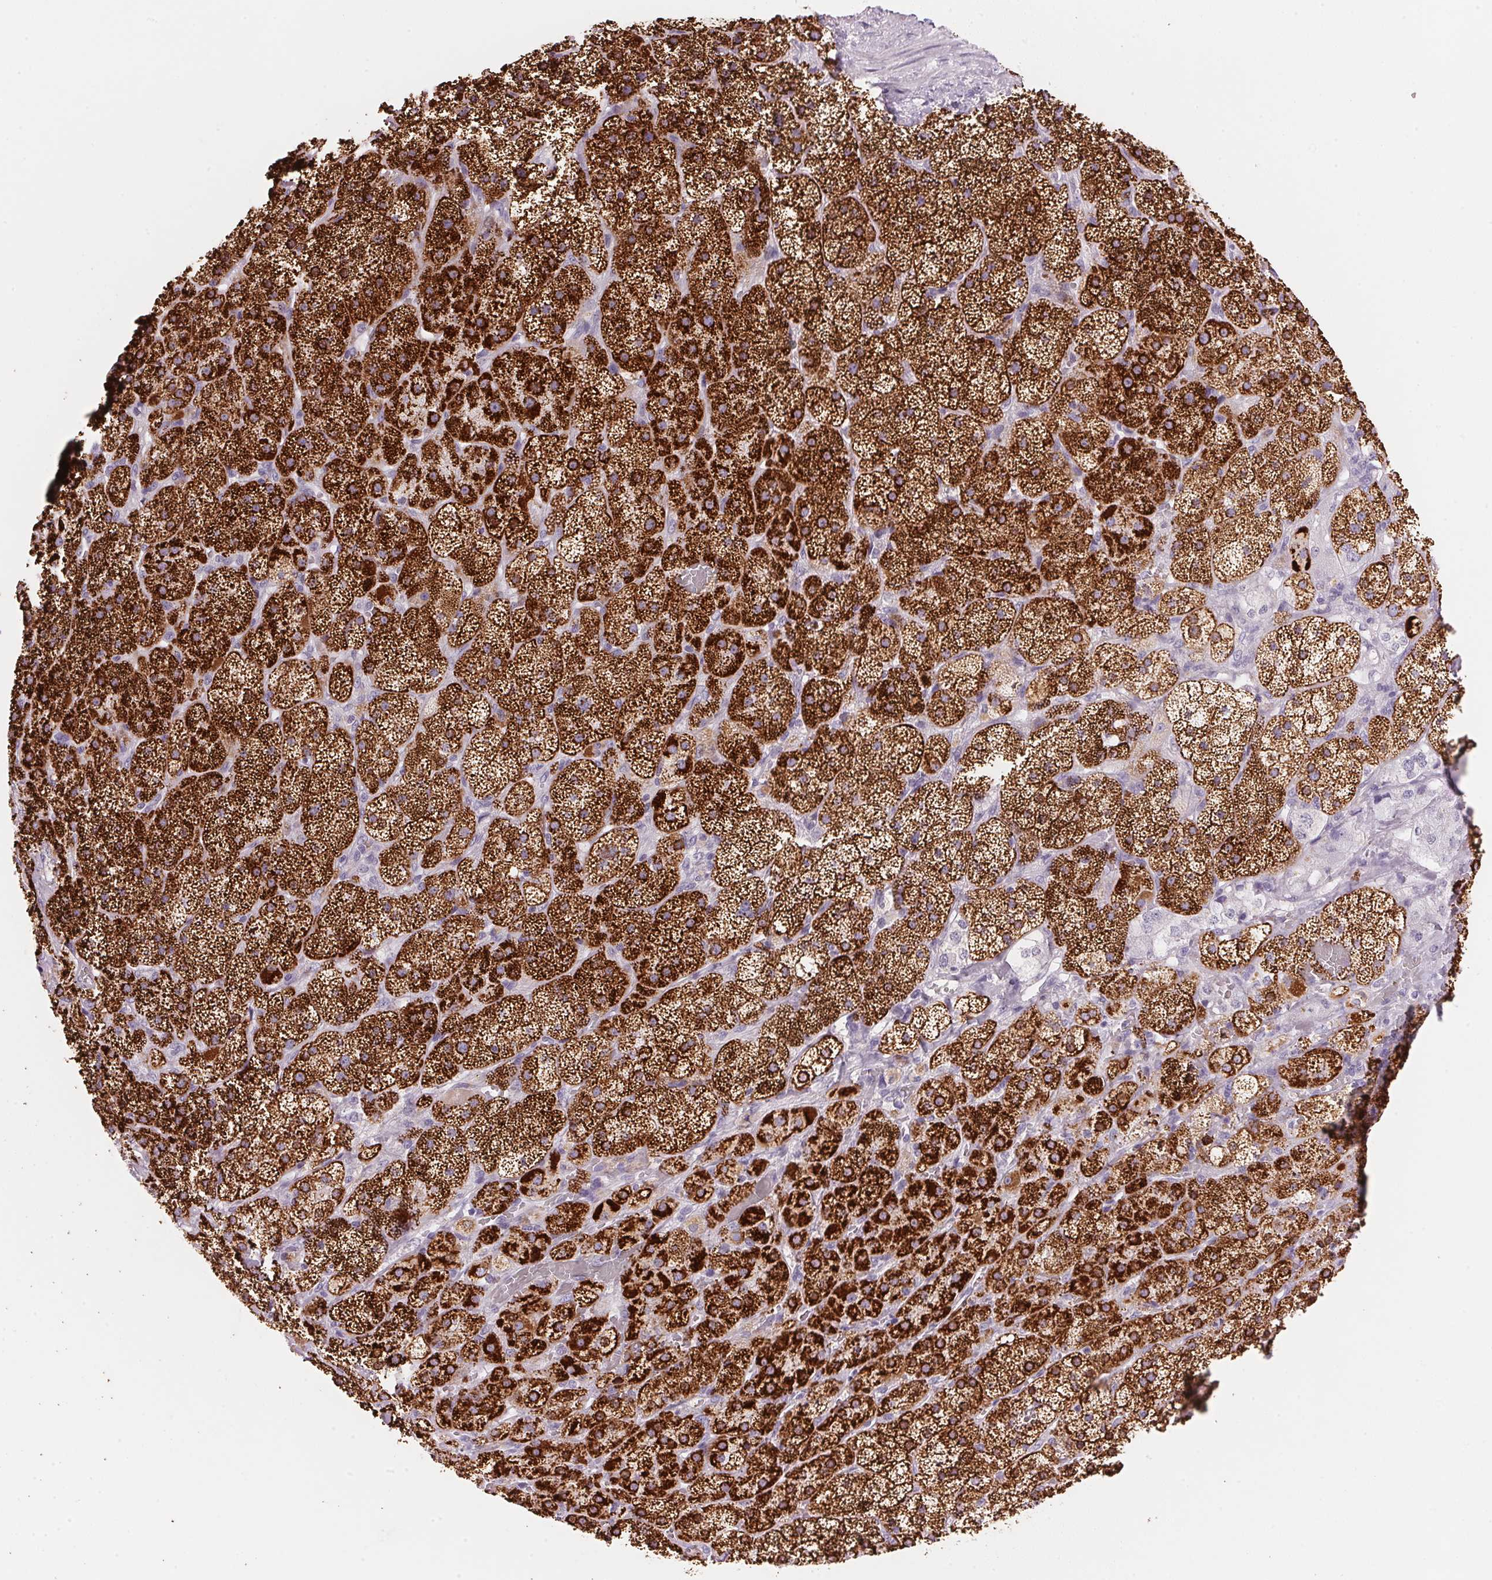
{"staining": {"intensity": "strong", "quantity": ">75%", "location": "cytoplasmic/membranous"}, "tissue": "adrenal gland", "cell_type": "Glandular cells", "image_type": "normal", "snomed": [{"axis": "morphology", "description": "Normal tissue, NOS"}, {"axis": "topography", "description": "Adrenal gland"}], "caption": "The photomicrograph exhibits a brown stain indicating the presence of a protein in the cytoplasmic/membranous of glandular cells in adrenal gland. (IHC, brightfield microscopy, high magnification).", "gene": "CYP11B1", "patient": {"sex": "male", "age": 57}}